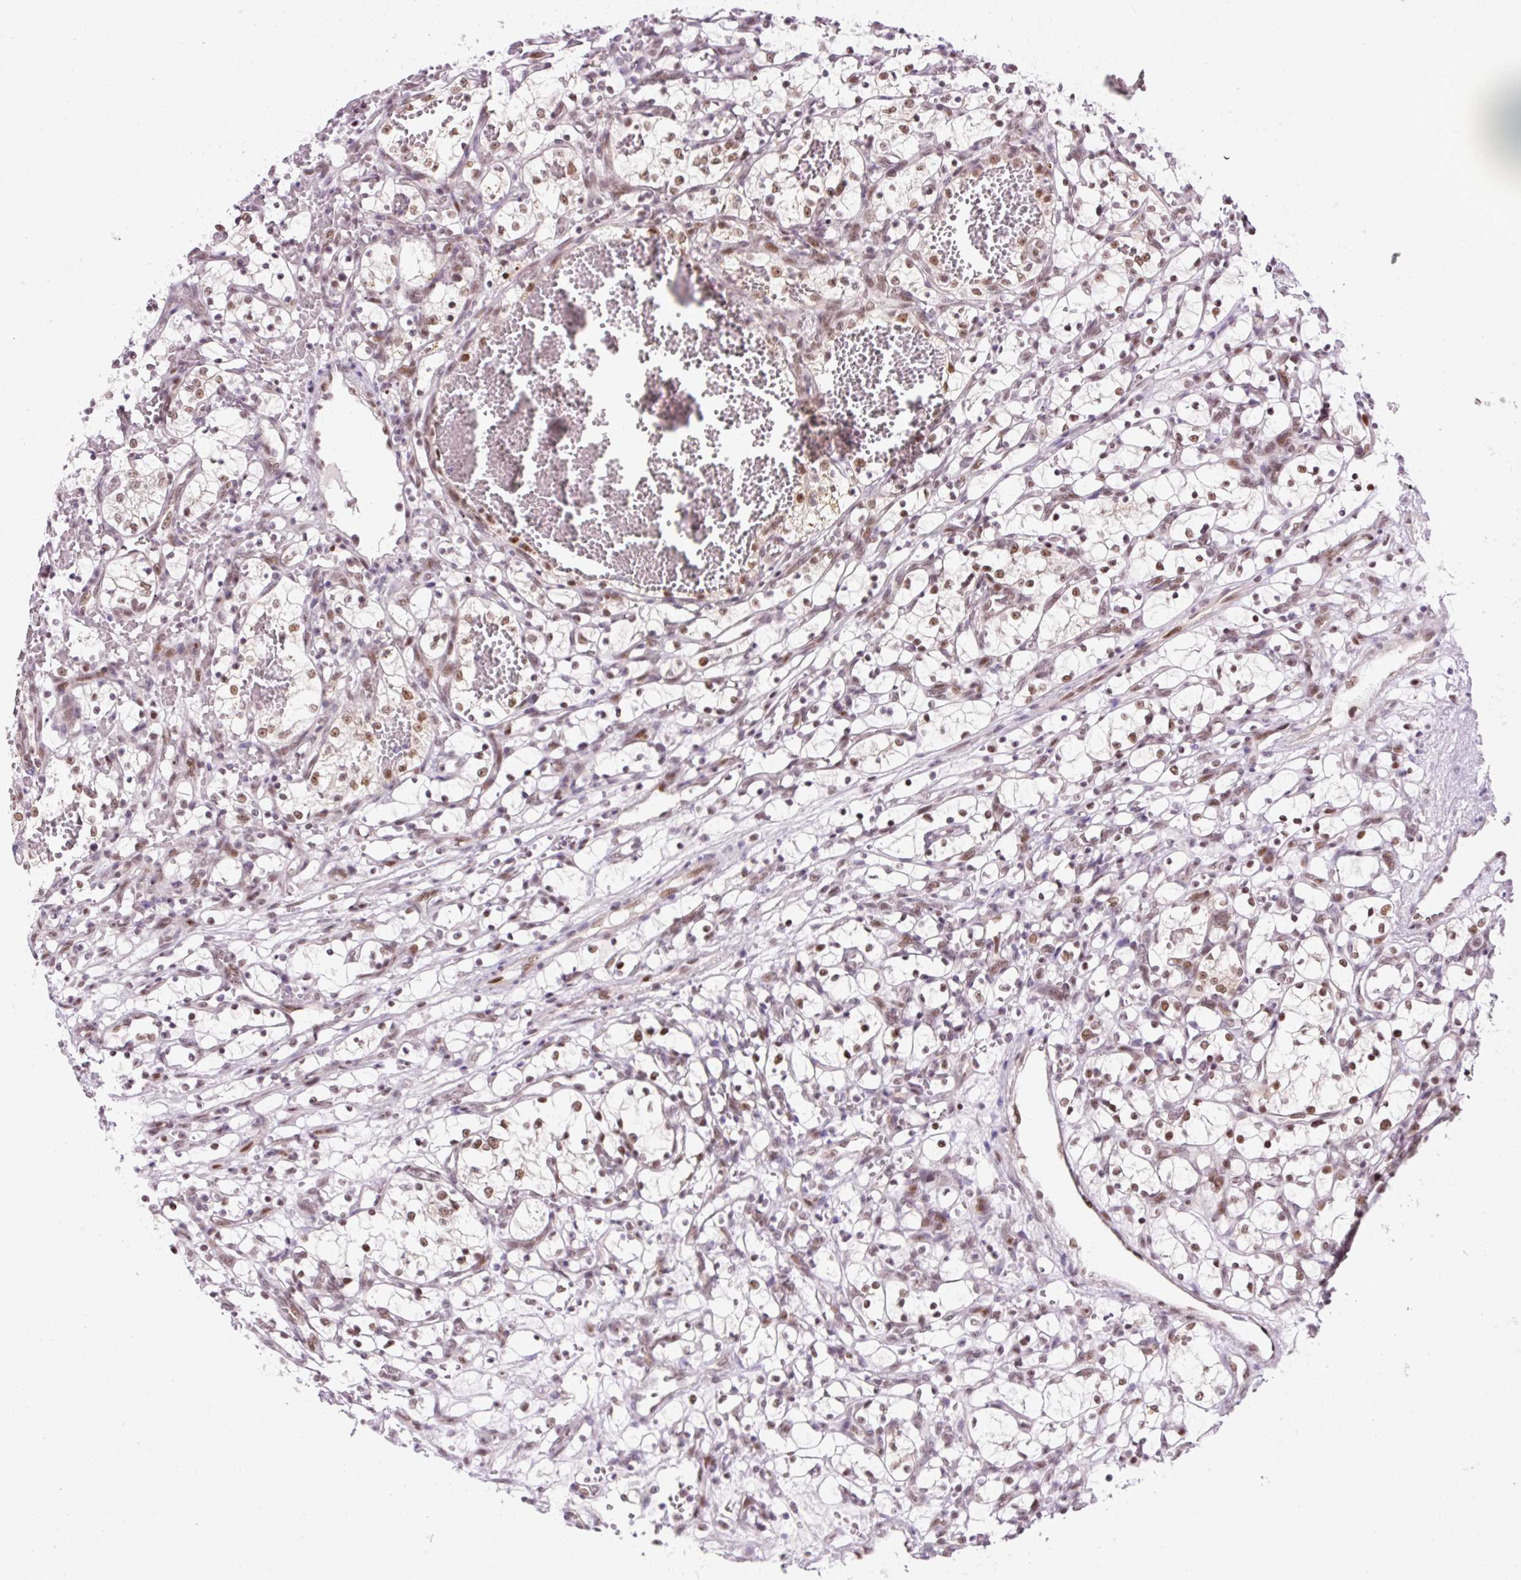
{"staining": {"intensity": "weak", "quantity": "25%-75%", "location": "nuclear"}, "tissue": "renal cancer", "cell_type": "Tumor cells", "image_type": "cancer", "snomed": [{"axis": "morphology", "description": "Adenocarcinoma, NOS"}, {"axis": "topography", "description": "Kidney"}], "caption": "This is an image of IHC staining of renal cancer, which shows weak positivity in the nuclear of tumor cells.", "gene": "TAF1A", "patient": {"sex": "female", "age": 69}}